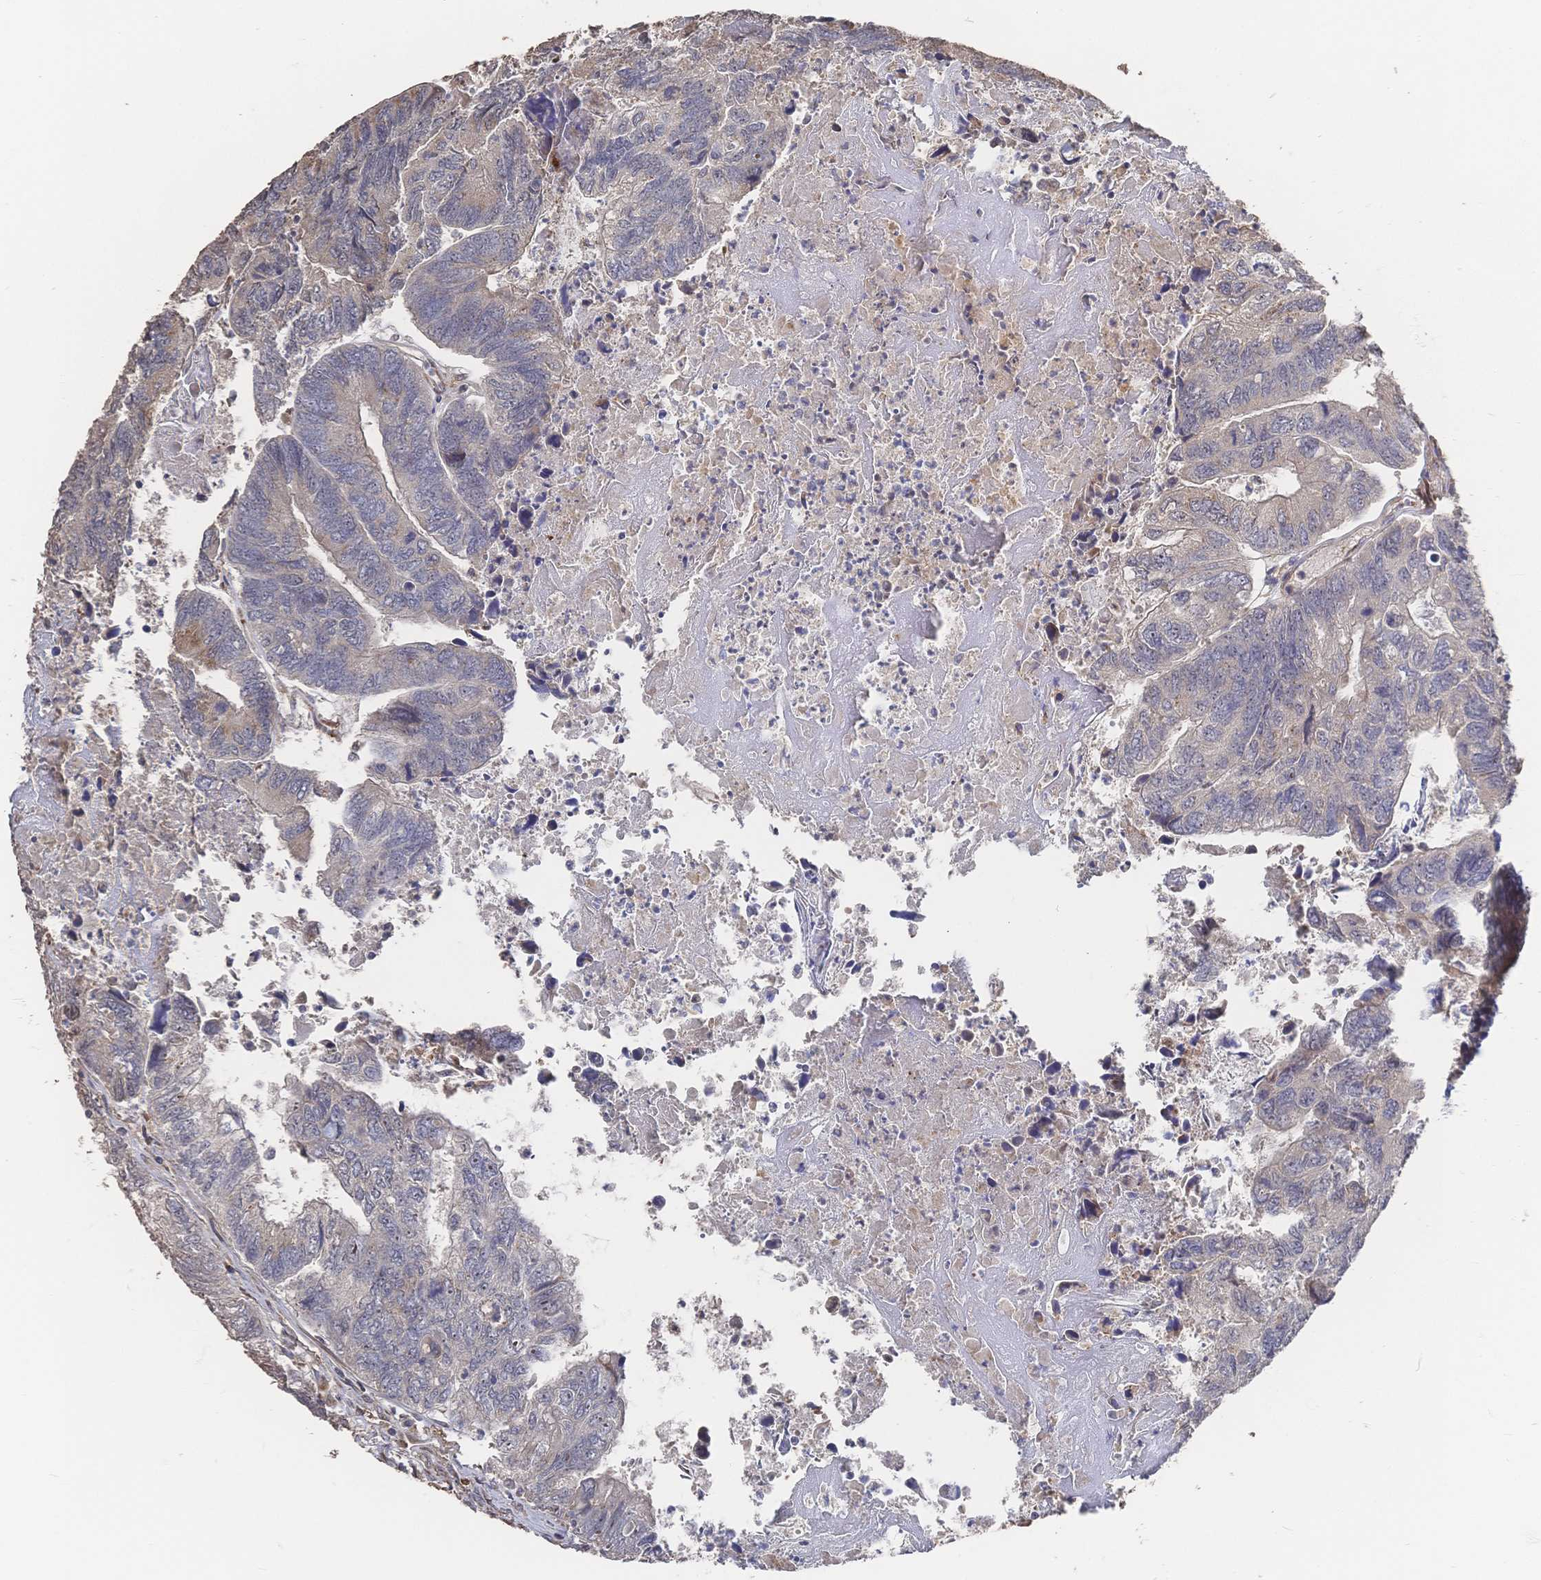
{"staining": {"intensity": "weak", "quantity": "<25%", "location": "cytoplasmic/membranous"}, "tissue": "colorectal cancer", "cell_type": "Tumor cells", "image_type": "cancer", "snomed": [{"axis": "morphology", "description": "Adenocarcinoma, NOS"}, {"axis": "topography", "description": "Colon"}], "caption": "Immunohistochemistry (IHC) image of neoplastic tissue: adenocarcinoma (colorectal) stained with DAB exhibits no significant protein staining in tumor cells.", "gene": "DNAJA4", "patient": {"sex": "female", "age": 67}}